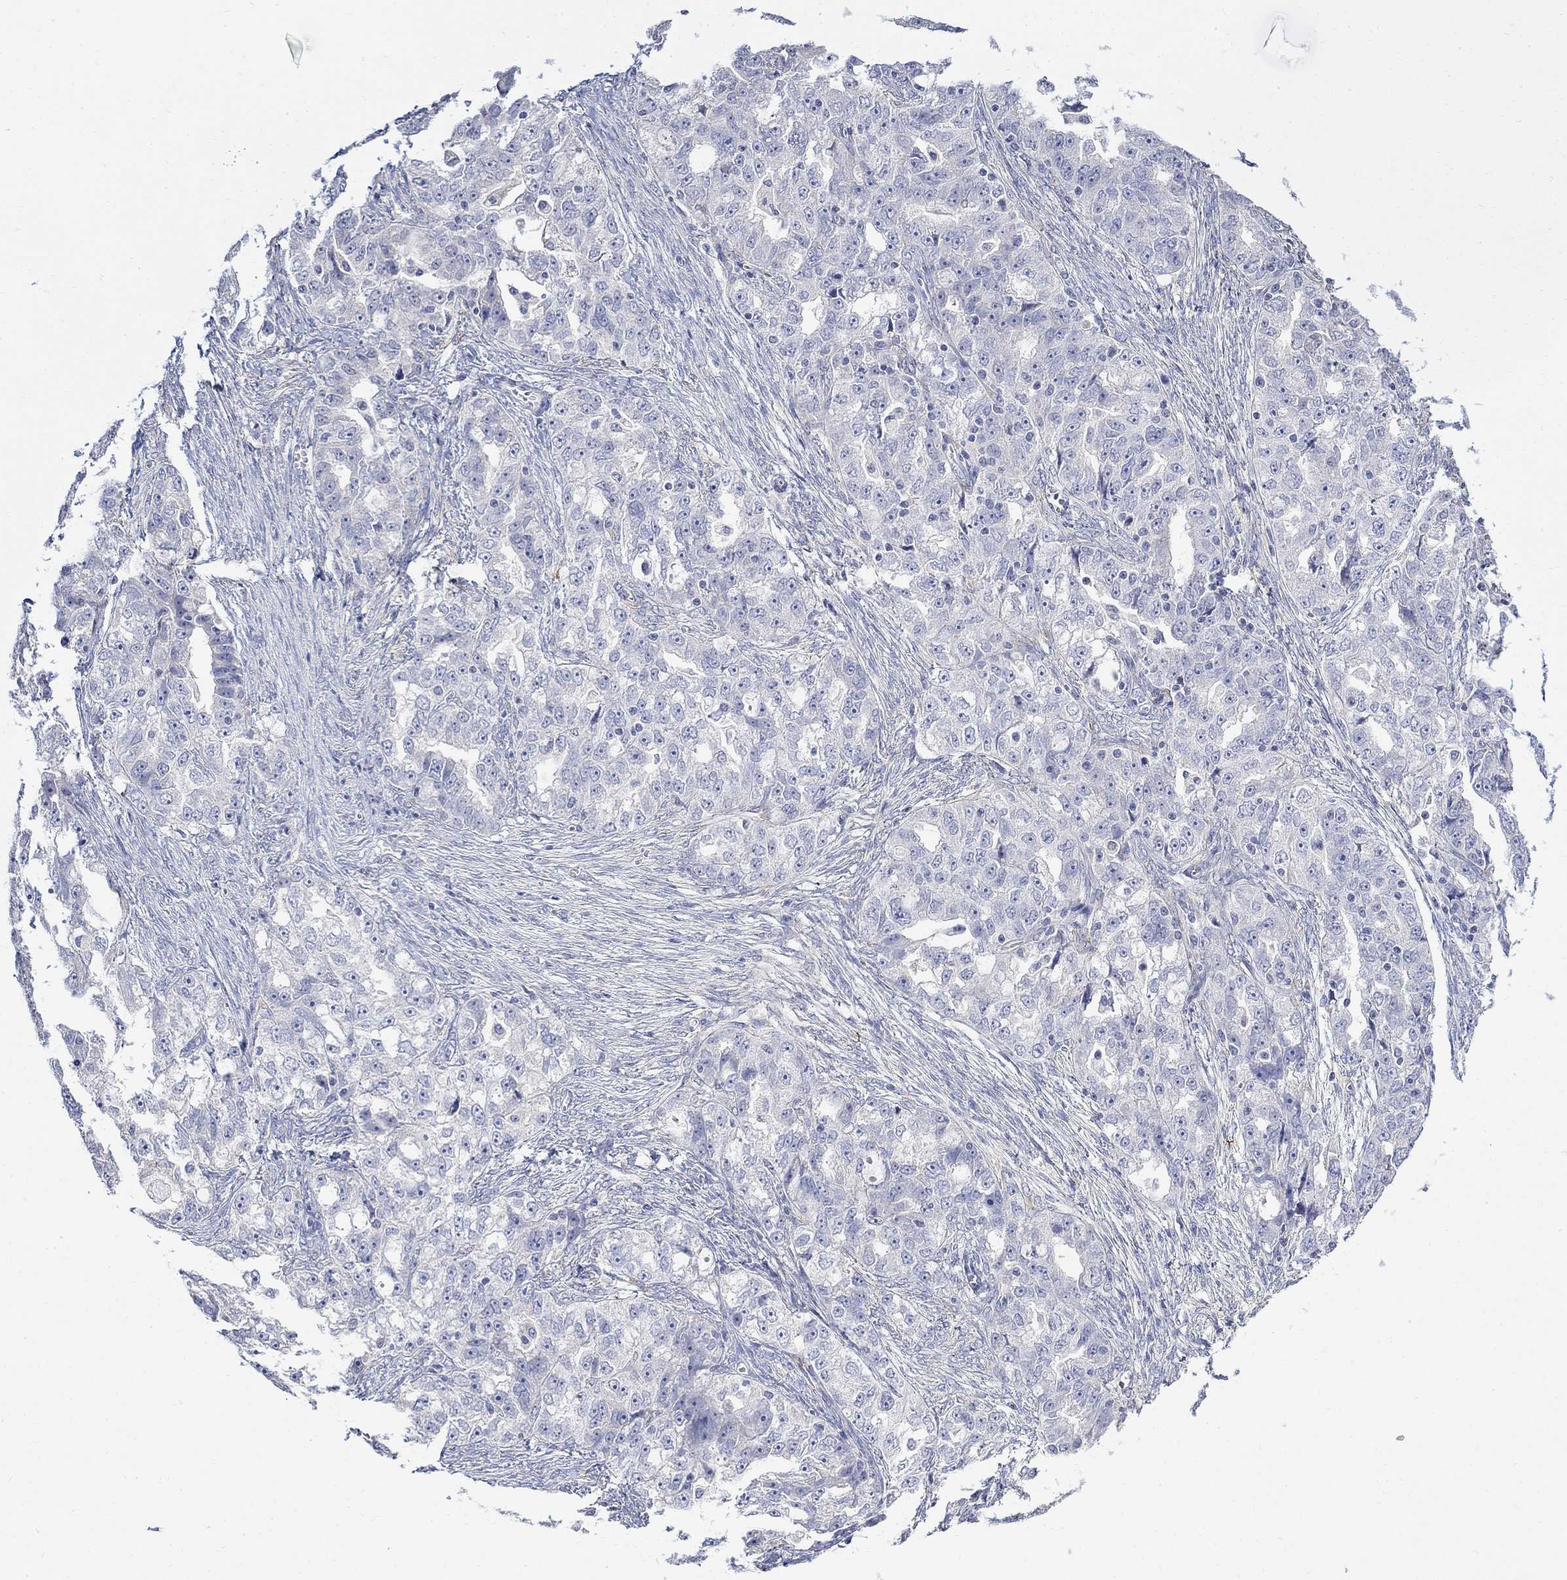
{"staining": {"intensity": "negative", "quantity": "none", "location": "none"}, "tissue": "ovarian cancer", "cell_type": "Tumor cells", "image_type": "cancer", "snomed": [{"axis": "morphology", "description": "Cystadenocarcinoma, serous, NOS"}, {"axis": "topography", "description": "Ovary"}], "caption": "Immunohistochemical staining of human serous cystadenocarcinoma (ovarian) demonstrates no significant positivity in tumor cells.", "gene": "FNDC5", "patient": {"sex": "female", "age": 51}}